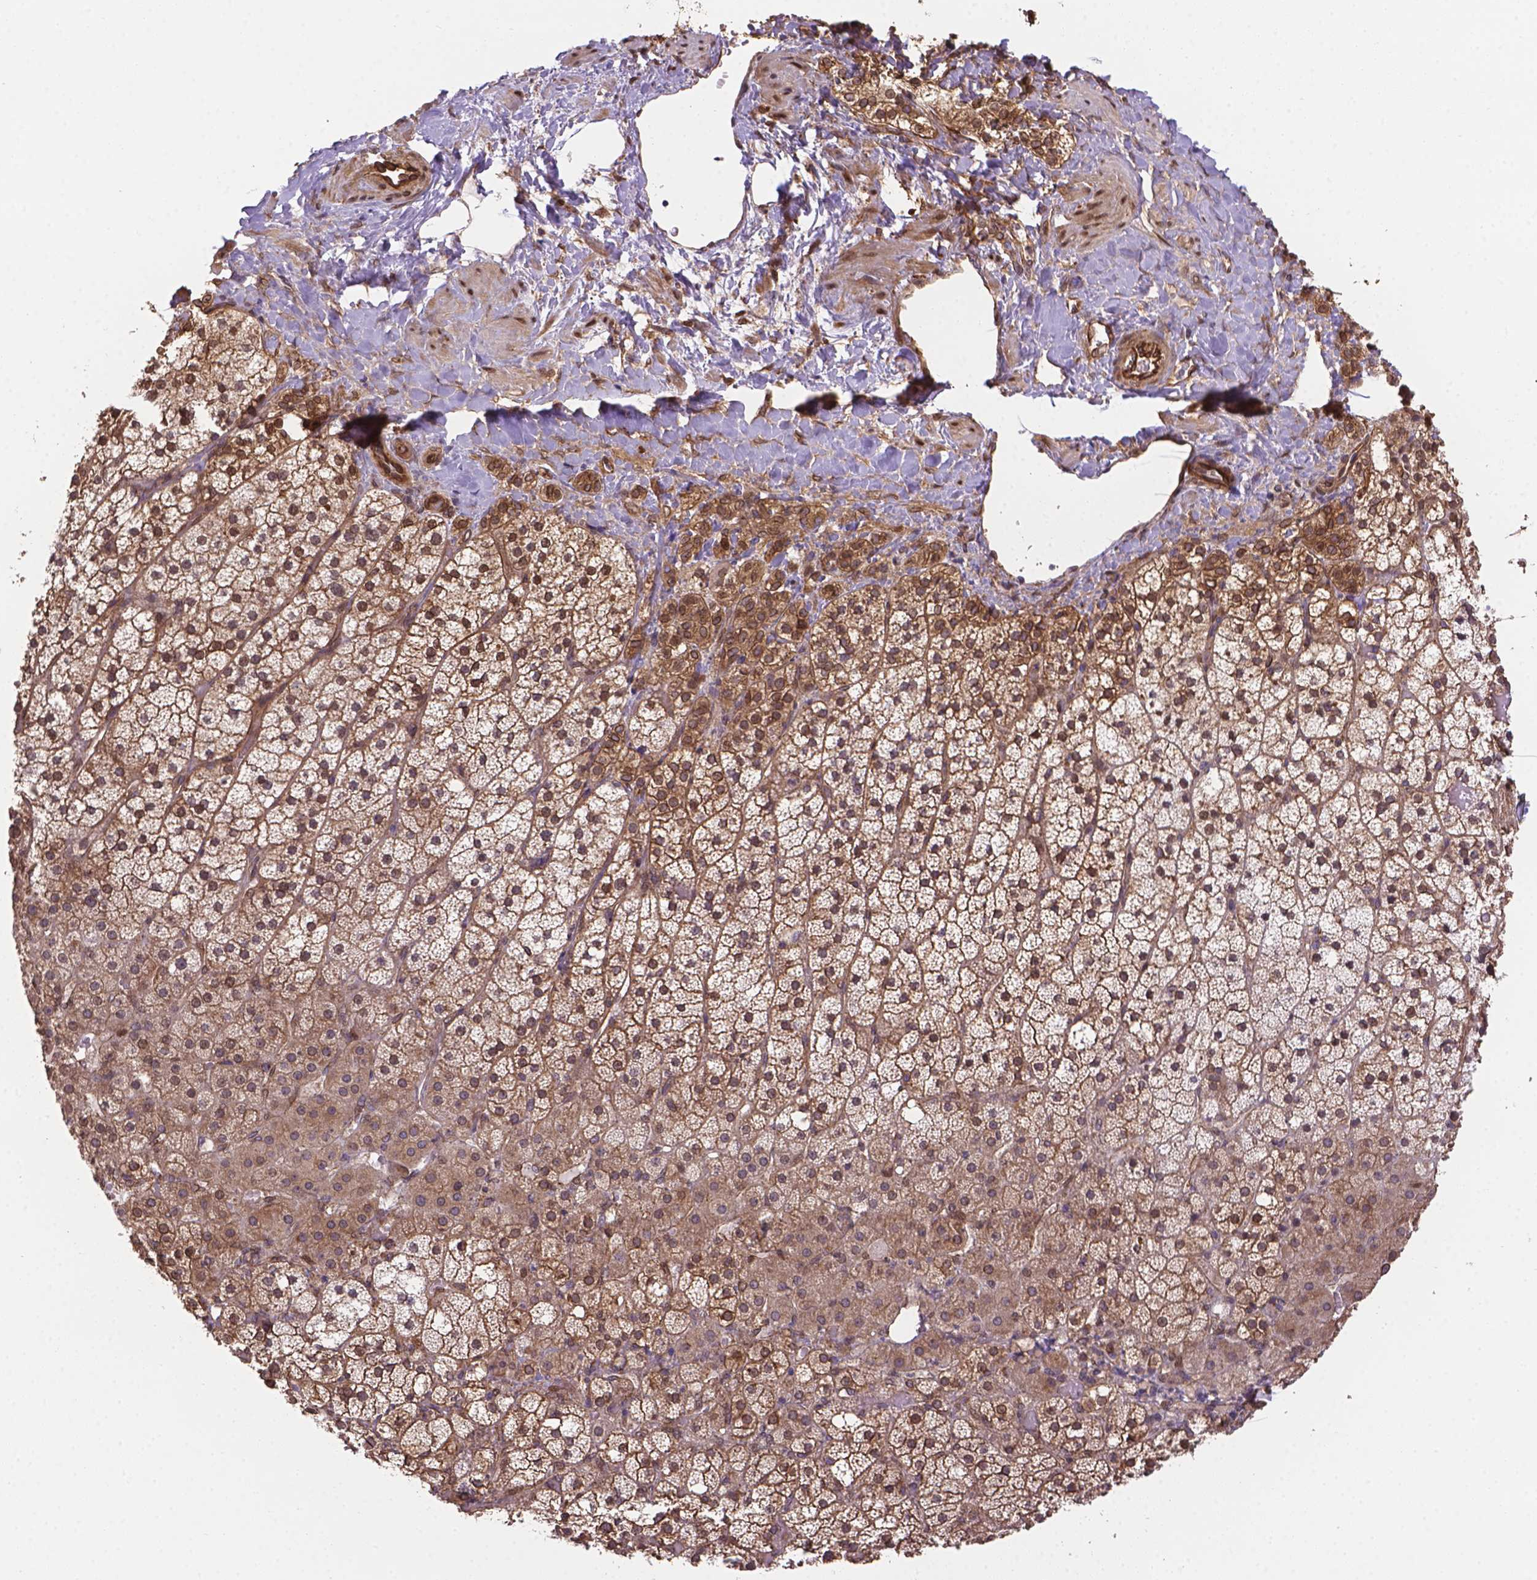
{"staining": {"intensity": "moderate", "quantity": ">75%", "location": "cytoplasmic/membranous"}, "tissue": "adrenal gland", "cell_type": "Glandular cells", "image_type": "normal", "snomed": [{"axis": "morphology", "description": "Normal tissue, NOS"}, {"axis": "topography", "description": "Adrenal gland"}], "caption": "Adrenal gland stained with IHC demonstrates moderate cytoplasmic/membranous positivity in approximately >75% of glandular cells. The staining is performed using DAB brown chromogen to label protein expression. The nuclei are counter-stained blue using hematoxylin.", "gene": "YAP1", "patient": {"sex": "male", "age": 53}}